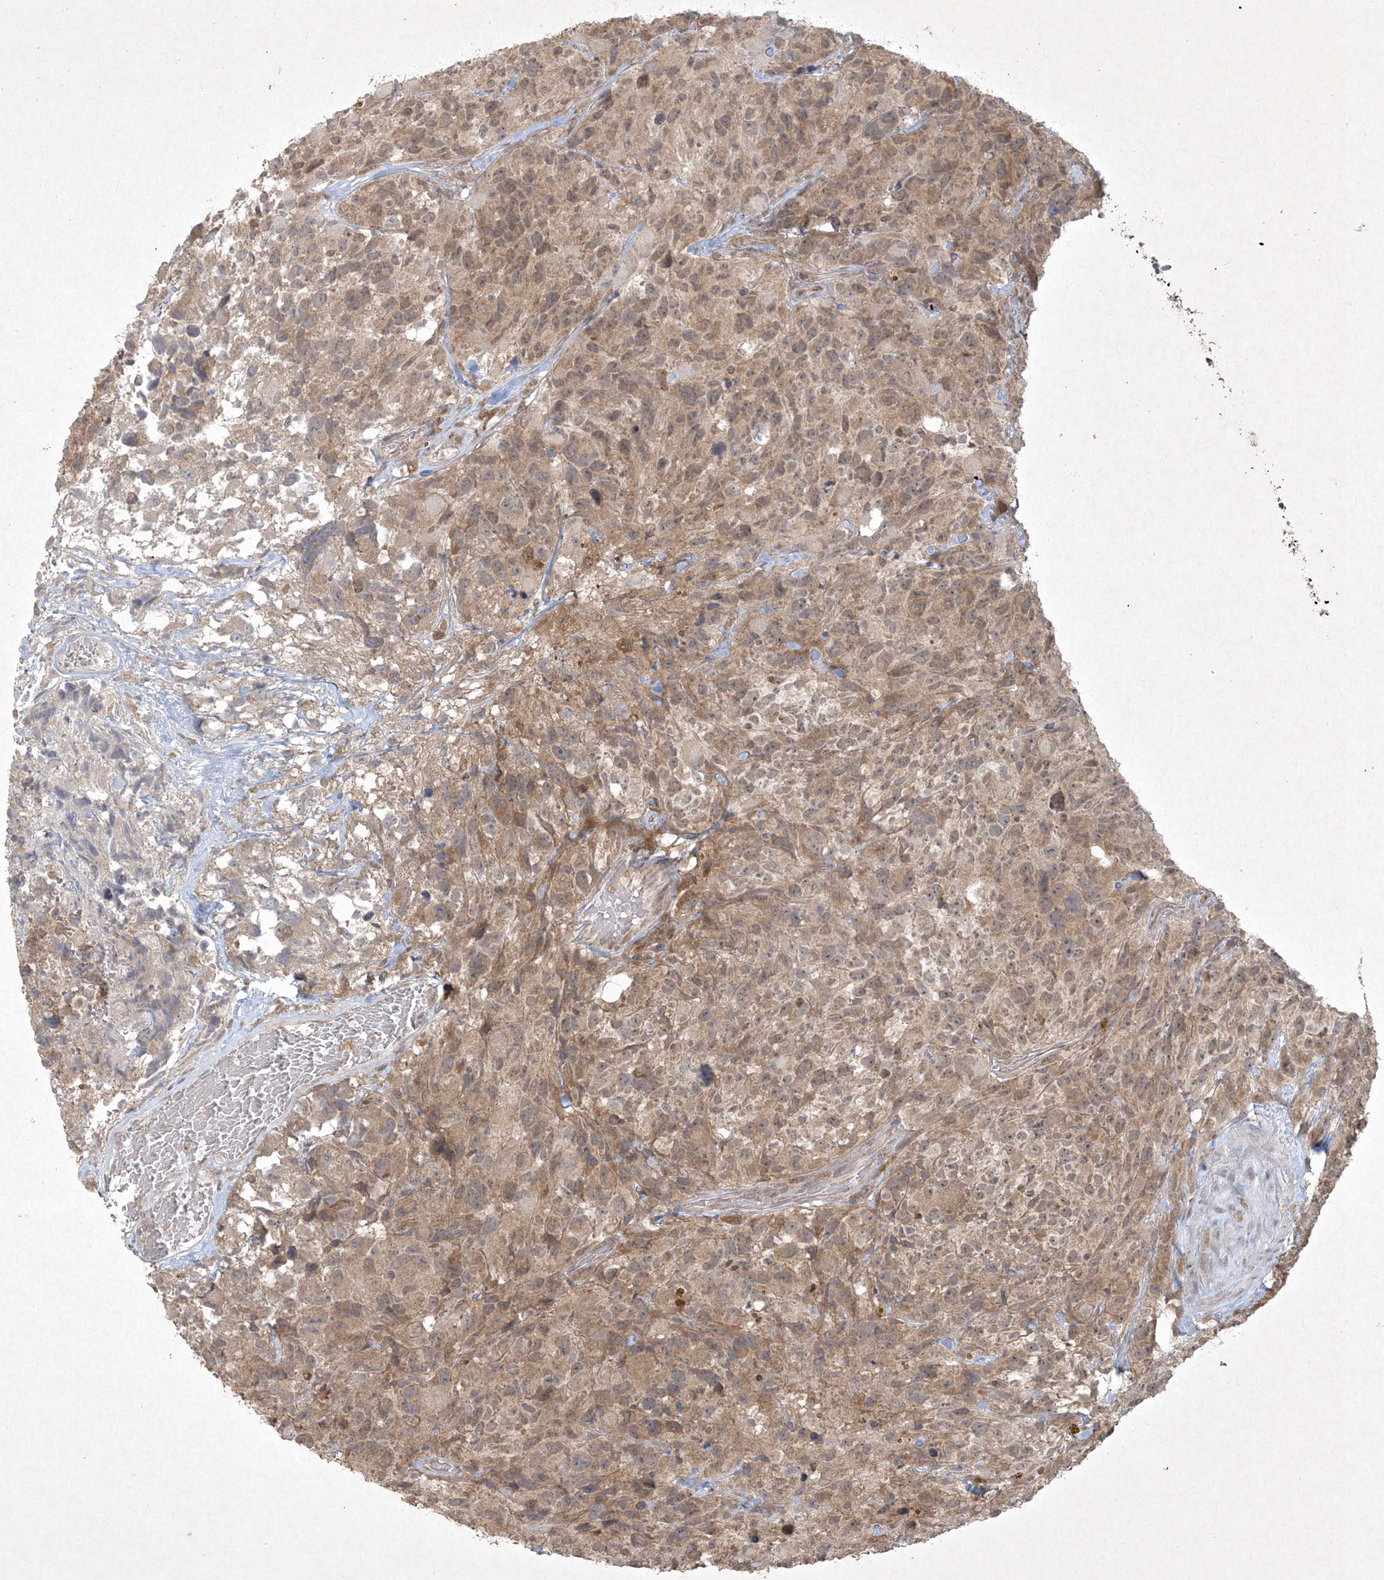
{"staining": {"intensity": "moderate", "quantity": ">75%", "location": "cytoplasmic/membranous,nuclear"}, "tissue": "glioma", "cell_type": "Tumor cells", "image_type": "cancer", "snomed": [{"axis": "morphology", "description": "Glioma, malignant, High grade"}, {"axis": "topography", "description": "Brain"}], "caption": "This micrograph displays immunohistochemistry staining of high-grade glioma (malignant), with medium moderate cytoplasmic/membranous and nuclear expression in approximately >75% of tumor cells.", "gene": "NRBP2", "patient": {"sex": "male", "age": 69}}